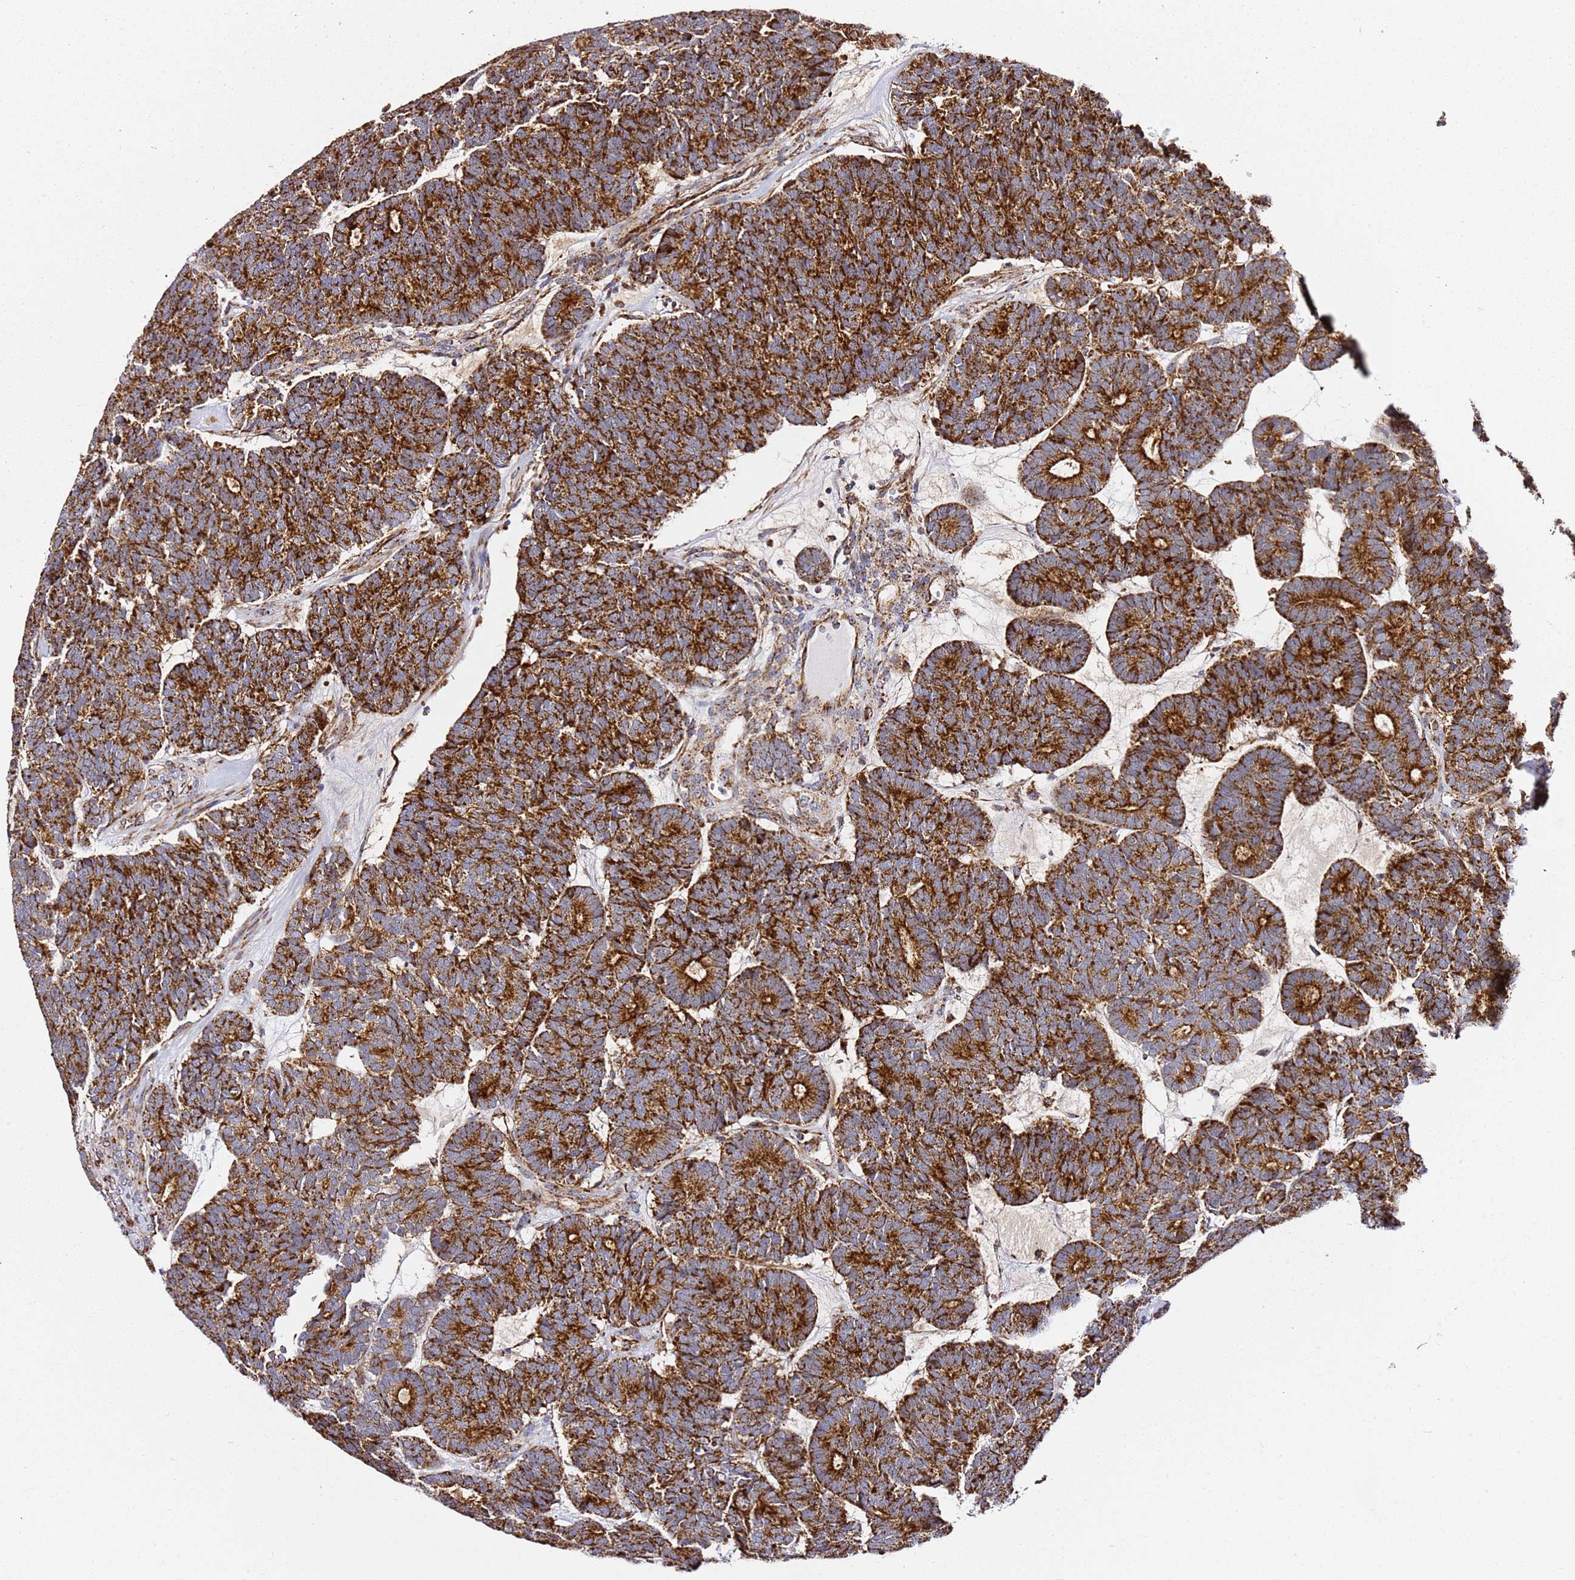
{"staining": {"intensity": "strong", "quantity": ">75%", "location": "cytoplasmic/membranous"}, "tissue": "head and neck cancer", "cell_type": "Tumor cells", "image_type": "cancer", "snomed": [{"axis": "morphology", "description": "Adenocarcinoma, NOS"}, {"axis": "topography", "description": "Head-Neck"}], "caption": "High-power microscopy captured an IHC image of head and neck cancer (adenocarcinoma), revealing strong cytoplasmic/membranous expression in approximately >75% of tumor cells.", "gene": "NDUFA3", "patient": {"sex": "female", "age": 81}}